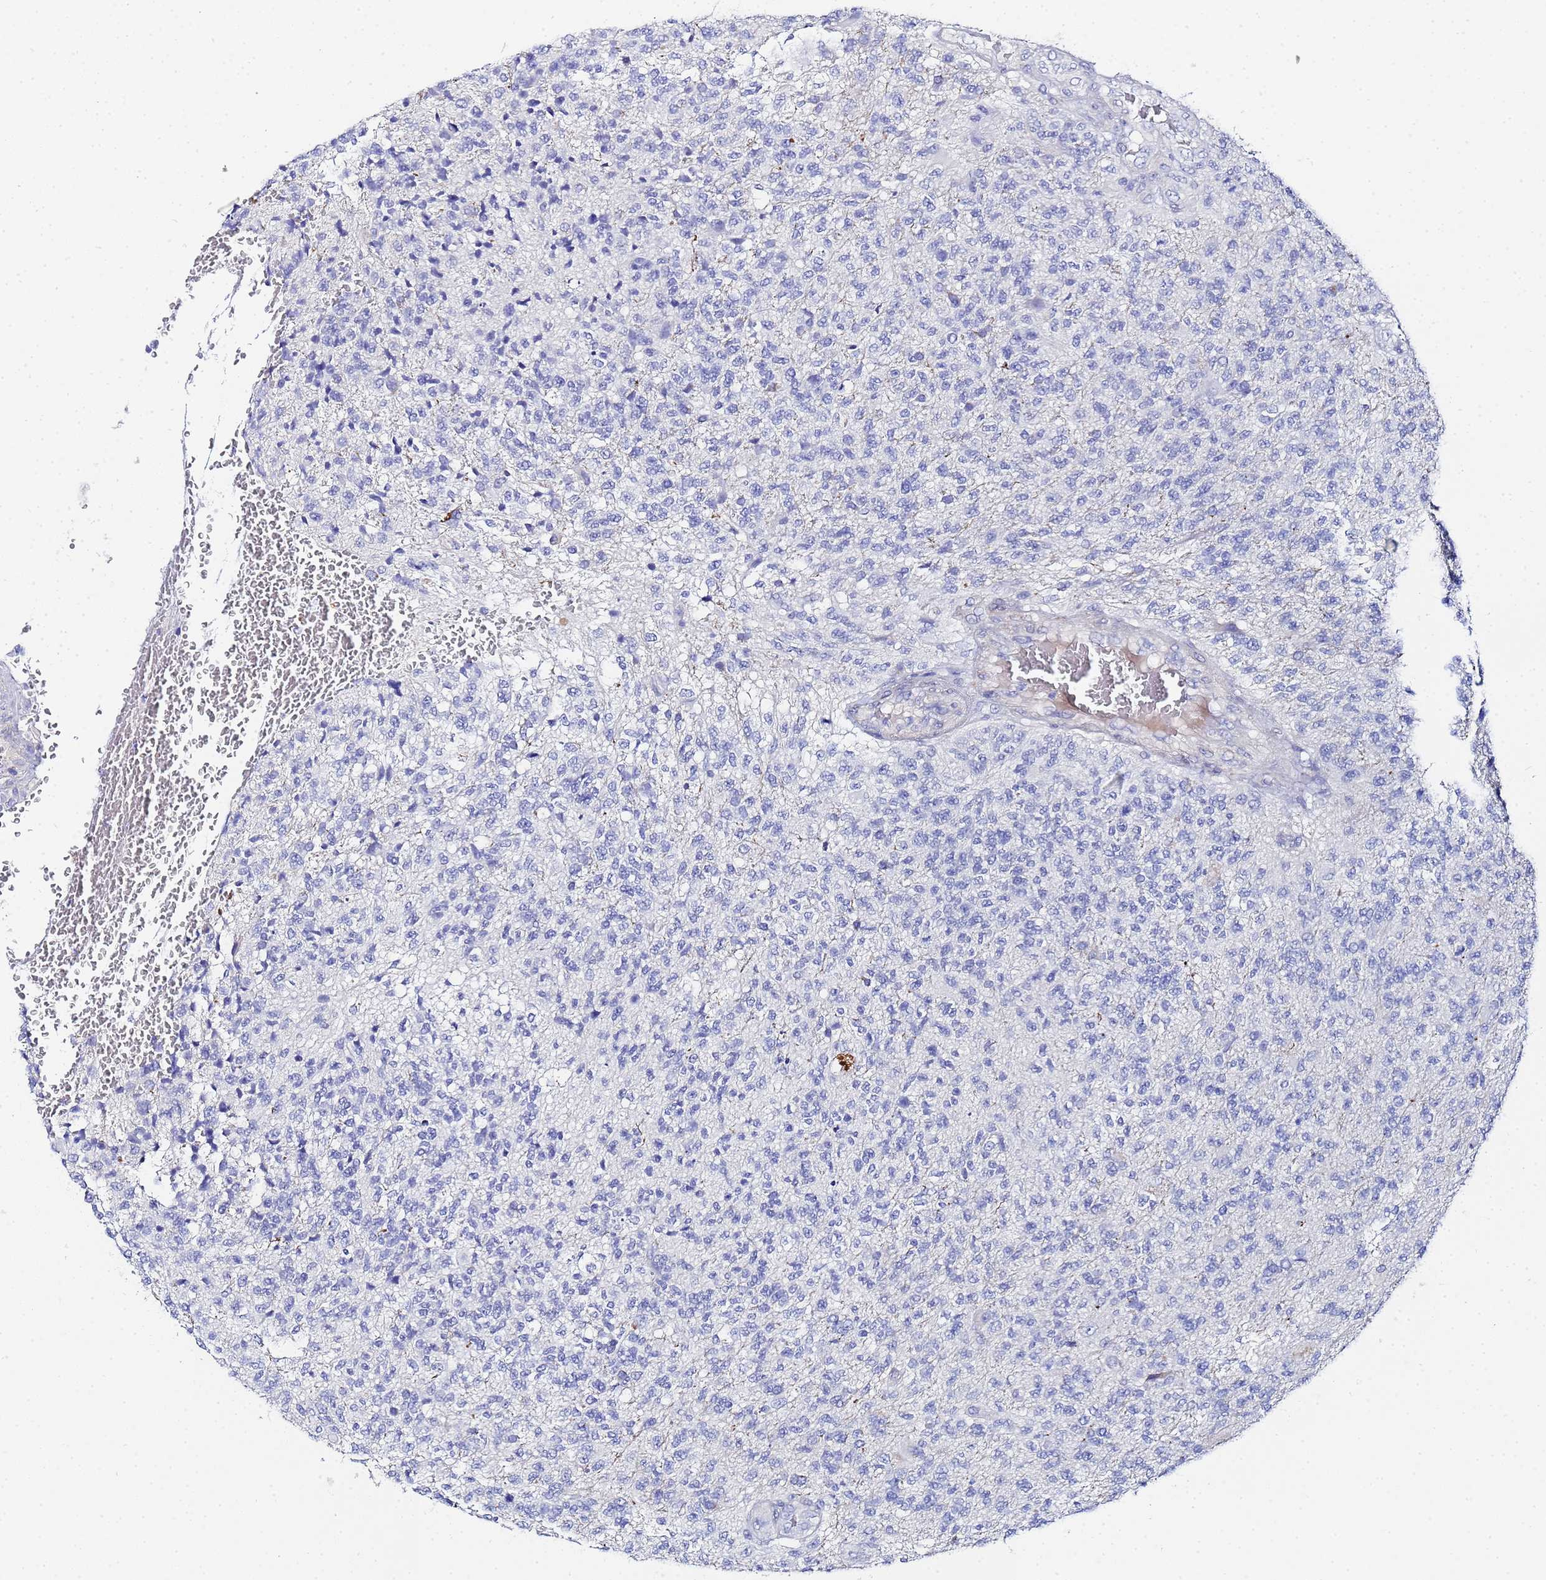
{"staining": {"intensity": "negative", "quantity": "none", "location": "none"}, "tissue": "glioma", "cell_type": "Tumor cells", "image_type": "cancer", "snomed": [{"axis": "morphology", "description": "Glioma, malignant, High grade"}, {"axis": "topography", "description": "Brain"}], "caption": "Protein analysis of glioma reveals no significant positivity in tumor cells.", "gene": "ZNF26", "patient": {"sex": "male", "age": 56}}